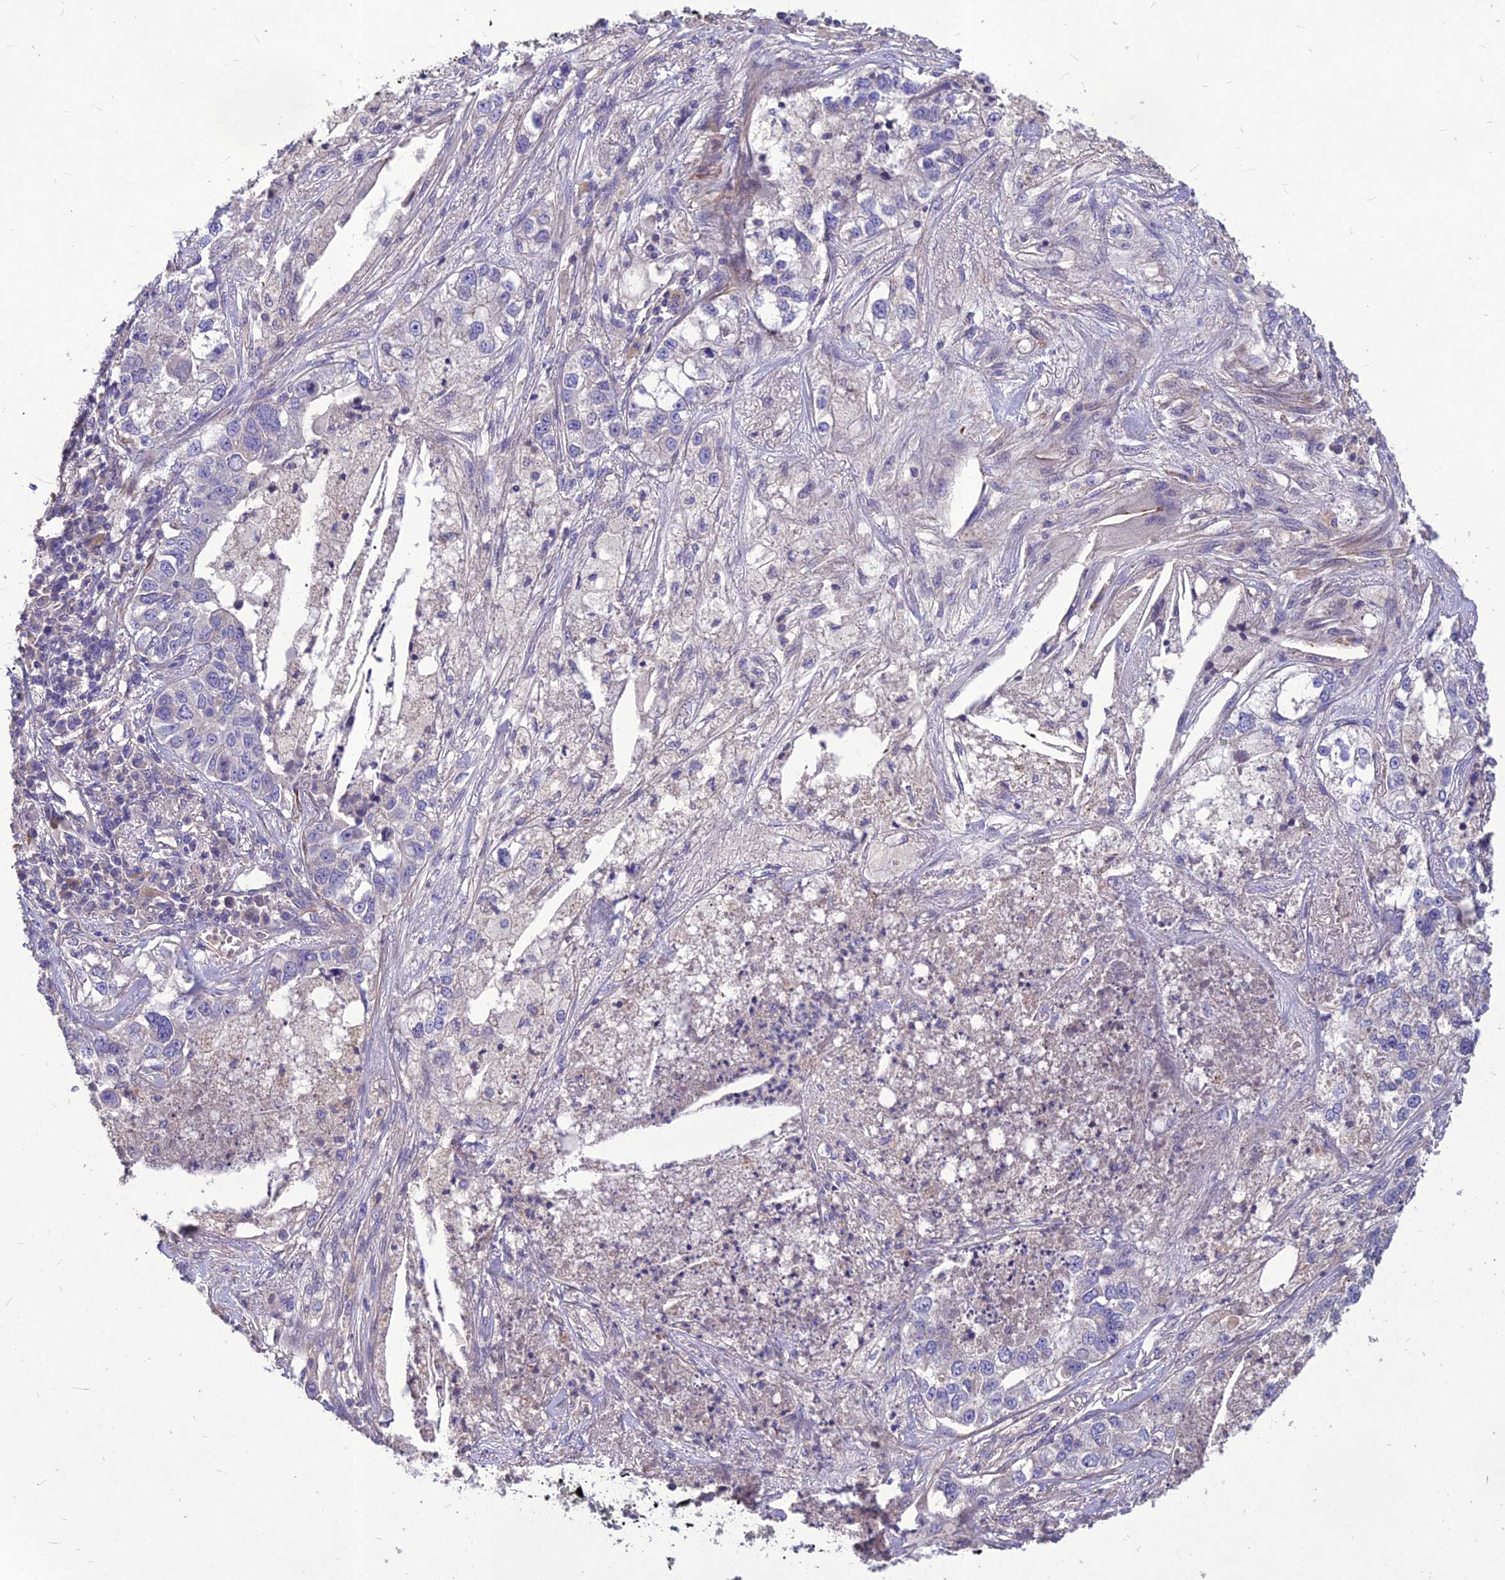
{"staining": {"intensity": "negative", "quantity": "none", "location": "none"}, "tissue": "lung cancer", "cell_type": "Tumor cells", "image_type": "cancer", "snomed": [{"axis": "morphology", "description": "Adenocarcinoma, NOS"}, {"axis": "topography", "description": "Lung"}], "caption": "Tumor cells show no significant staining in lung cancer.", "gene": "CLUH", "patient": {"sex": "male", "age": 49}}